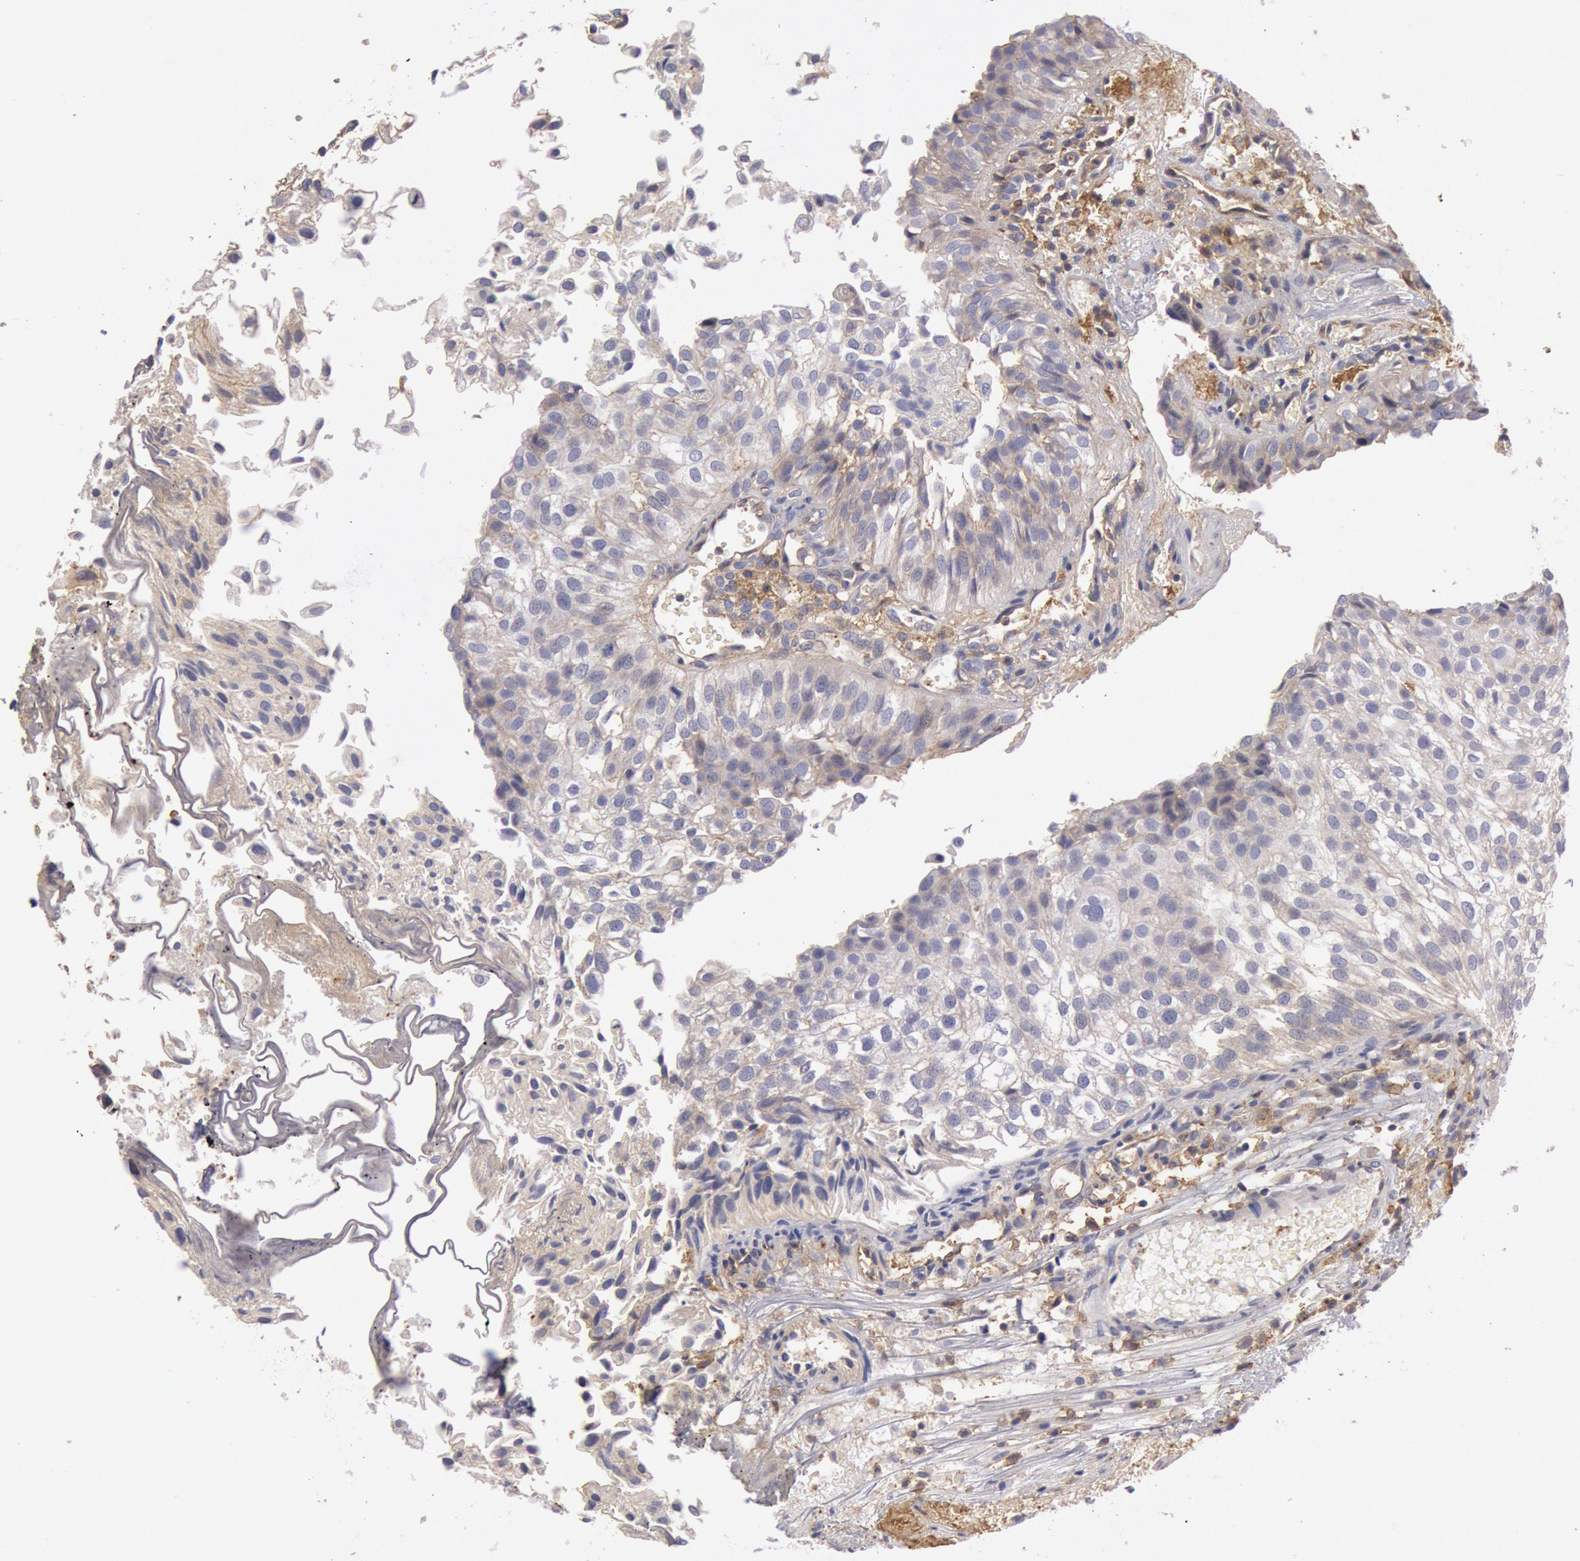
{"staining": {"intensity": "weak", "quantity": ">75%", "location": "cytoplasmic/membranous"}, "tissue": "urothelial cancer", "cell_type": "Tumor cells", "image_type": "cancer", "snomed": [{"axis": "morphology", "description": "Urothelial carcinoma, Low grade"}, {"axis": "topography", "description": "Urinary bladder"}], "caption": "Urothelial carcinoma (low-grade) stained for a protein reveals weak cytoplasmic/membranous positivity in tumor cells.", "gene": "SNAP23", "patient": {"sex": "female", "age": 89}}